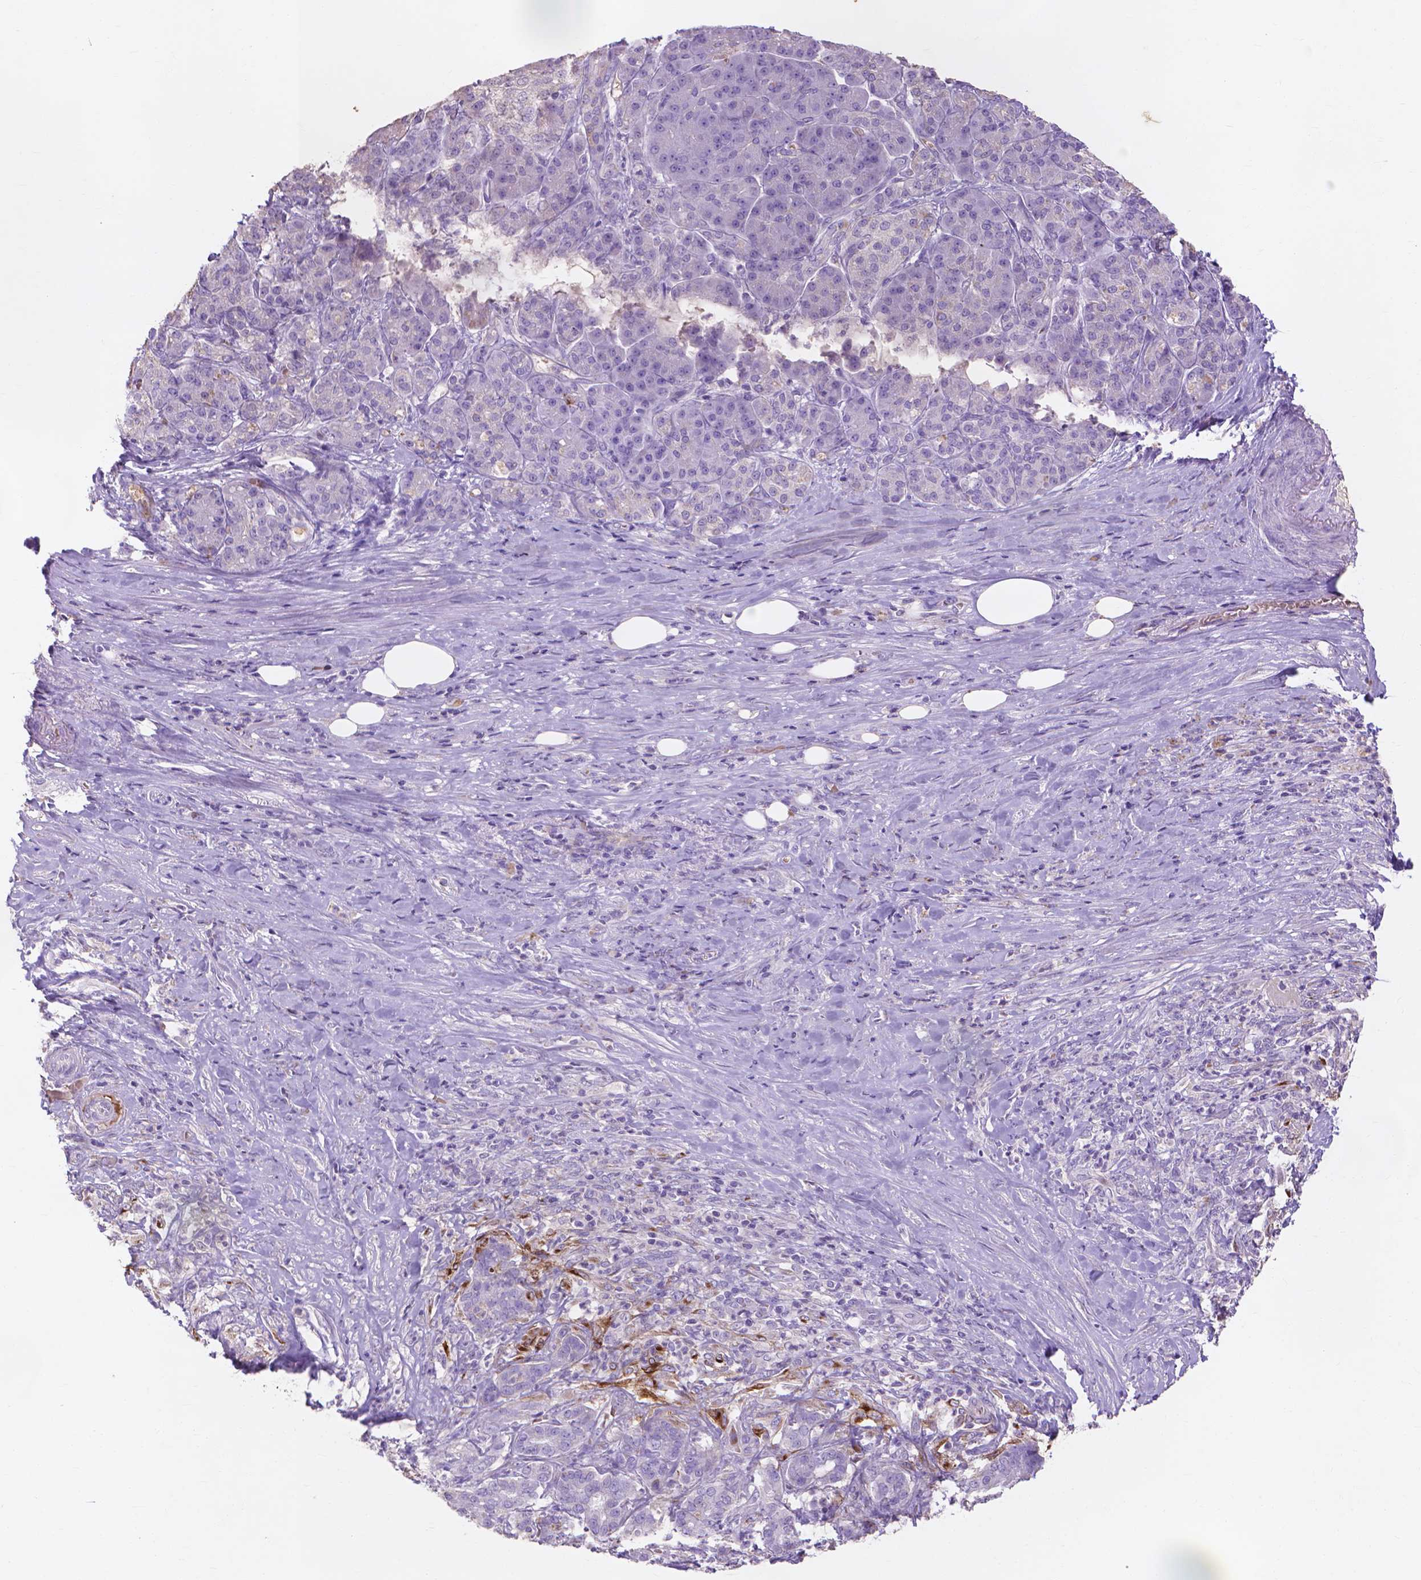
{"staining": {"intensity": "negative", "quantity": "none", "location": "none"}, "tissue": "pancreatic cancer", "cell_type": "Tumor cells", "image_type": "cancer", "snomed": [{"axis": "morphology", "description": "Normal tissue, NOS"}, {"axis": "morphology", "description": "Inflammation, NOS"}, {"axis": "morphology", "description": "Adenocarcinoma, NOS"}, {"axis": "topography", "description": "Pancreas"}], "caption": "Human adenocarcinoma (pancreatic) stained for a protein using IHC demonstrates no positivity in tumor cells.", "gene": "MMP11", "patient": {"sex": "male", "age": 57}}